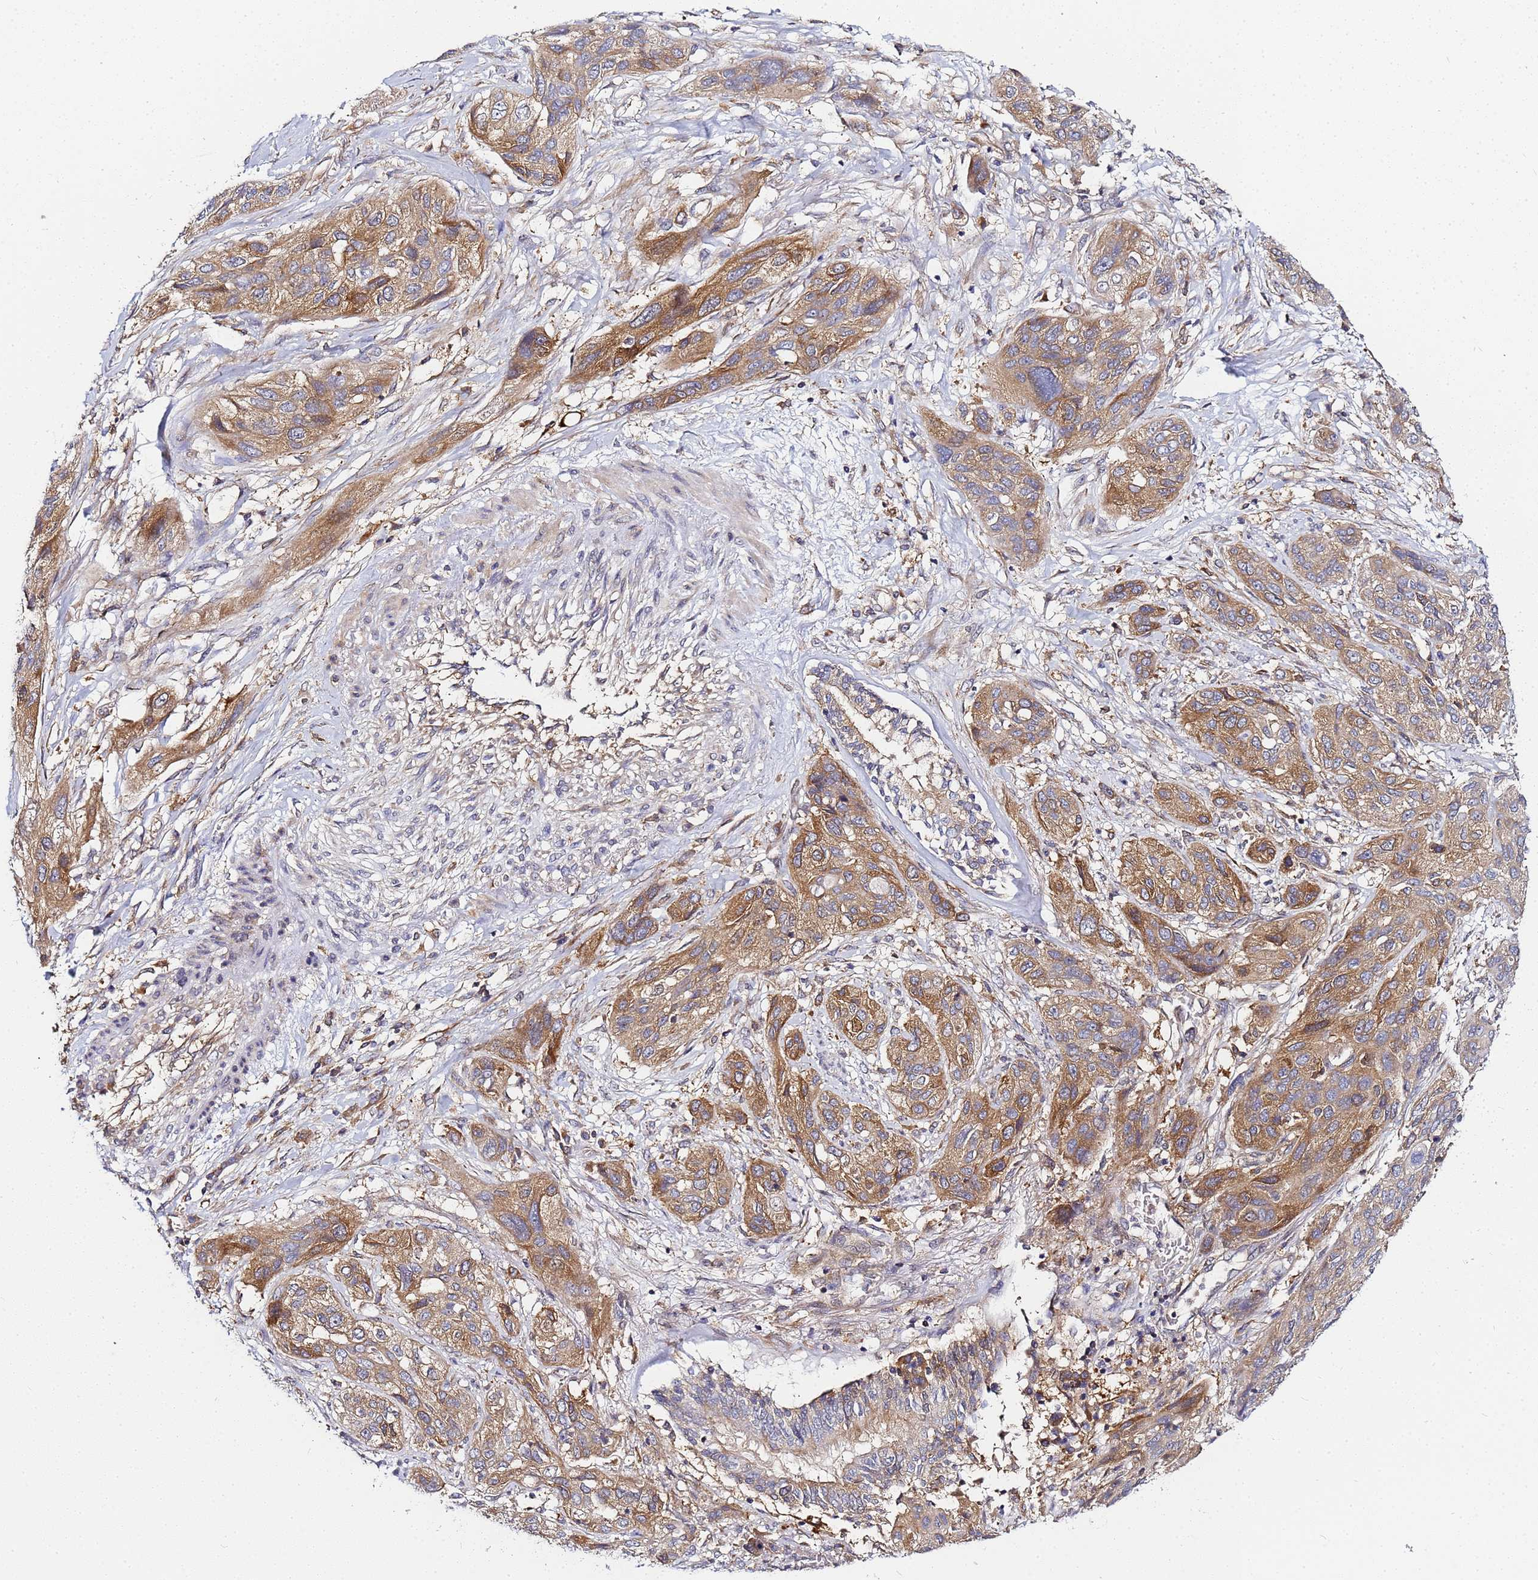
{"staining": {"intensity": "moderate", "quantity": ">75%", "location": "cytoplasmic/membranous"}, "tissue": "lung cancer", "cell_type": "Tumor cells", "image_type": "cancer", "snomed": [{"axis": "morphology", "description": "Squamous cell carcinoma, NOS"}, {"axis": "topography", "description": "Lung"}], "caption": "Squamous cell carcinoma (lung) stained for a protein (brown) displays moderate cytoplasmic/membranous positive positivity in about >75% of tumor cells.", "gene": "CHM", "patient": {"sex": "female", "age": 70}}